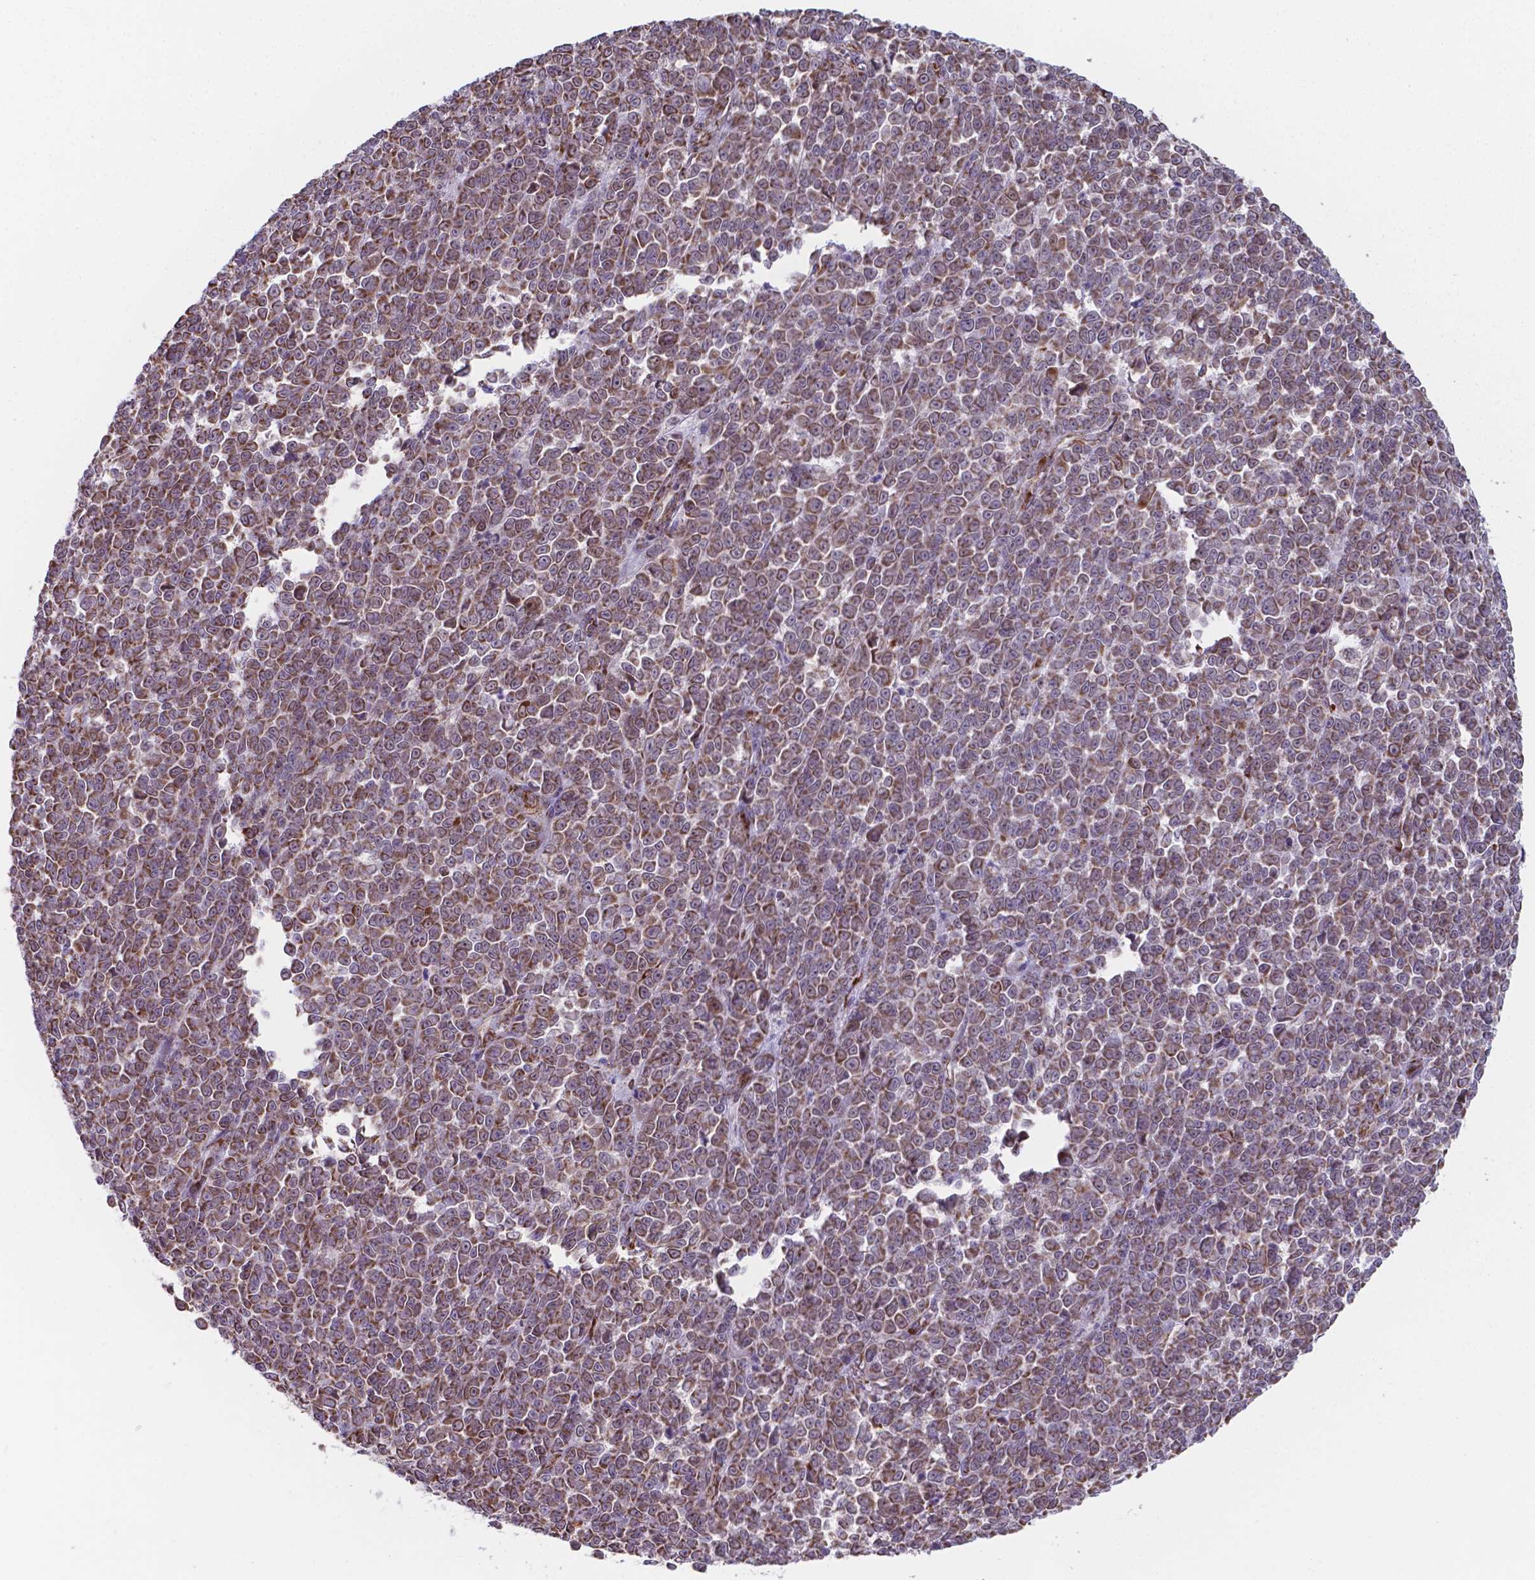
{"staining": {"intensity": "moderate", "quantity": ">75%", "location": "cytoplasmic/membranous"}, "tissue": "melanoma", "cell_type": "Tumor cells", "image_type": "cancer", "snomed": [{"axis": "morphology", "description": "Malignant melanoma, NOS"}, {"axis": "topography", "description": "Skin"}], "caption": "A photomicrograph showing moderate cytoplasmic/membranous staining in approximately >75% of tumor cells in malignant melanoma, as visualized by brown immunohistochemical staining.", "gene": "FAM114A1", "patient": {"sex": "female", "age": 95}}